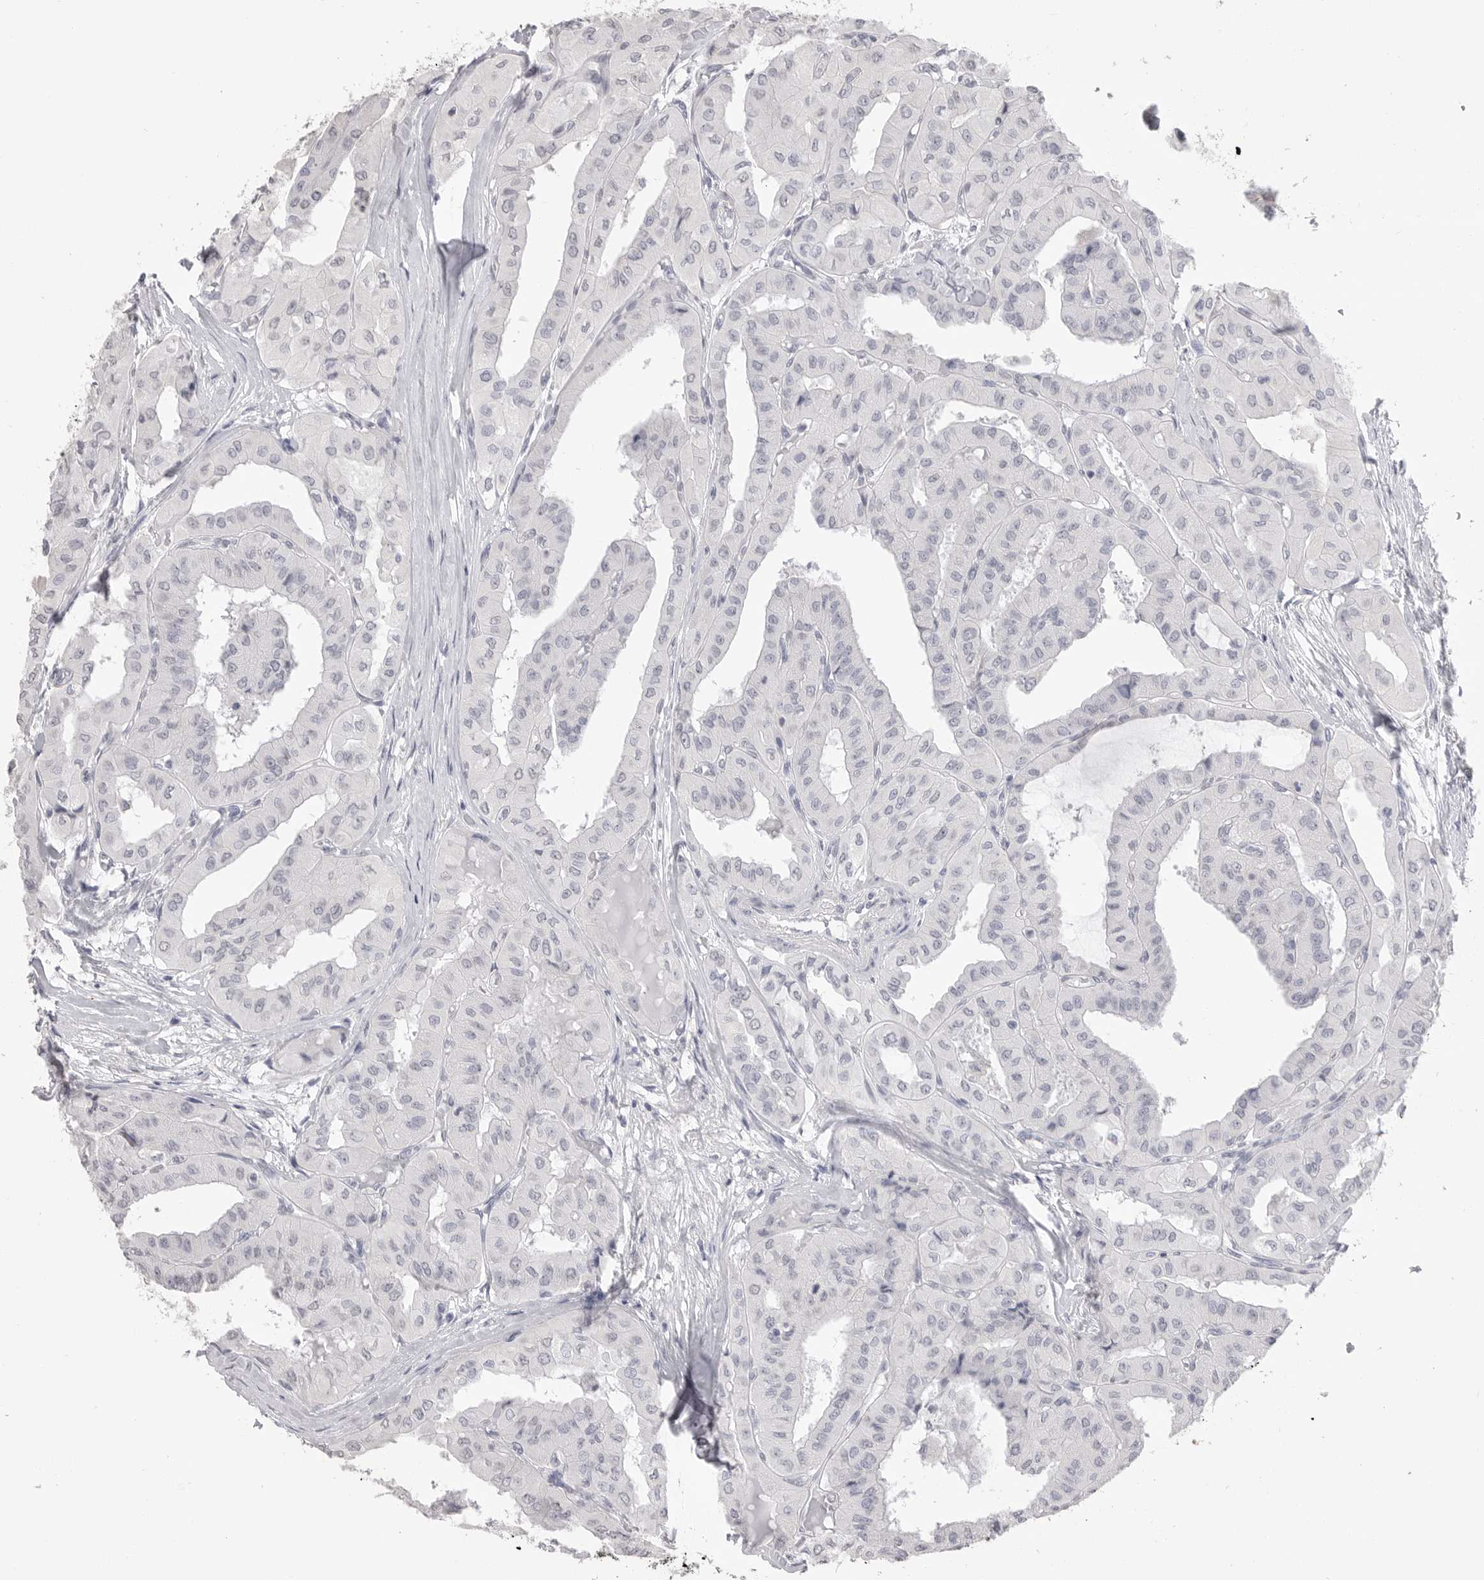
{"staining": {"intensity": "negative", "quantity": "none", "location": "none"}, "tissue": "thyroid cancer", "cell_type": "Tumor cells", "image_type": "cancer", "snomed": [{"axis": "morphology", "description": "Papillary adenocarcinoma, NOS"}, {"axis": "topography", "description": "Thyroid gland"}], "caption": "Thyroid papillary adenocarcinoma stained for a protein using immunohistochemistry (IHC) demonstrates no positivity tumor cells.", "gene": "ICAM5", "patient": {"sex": "female", "age": 59}}